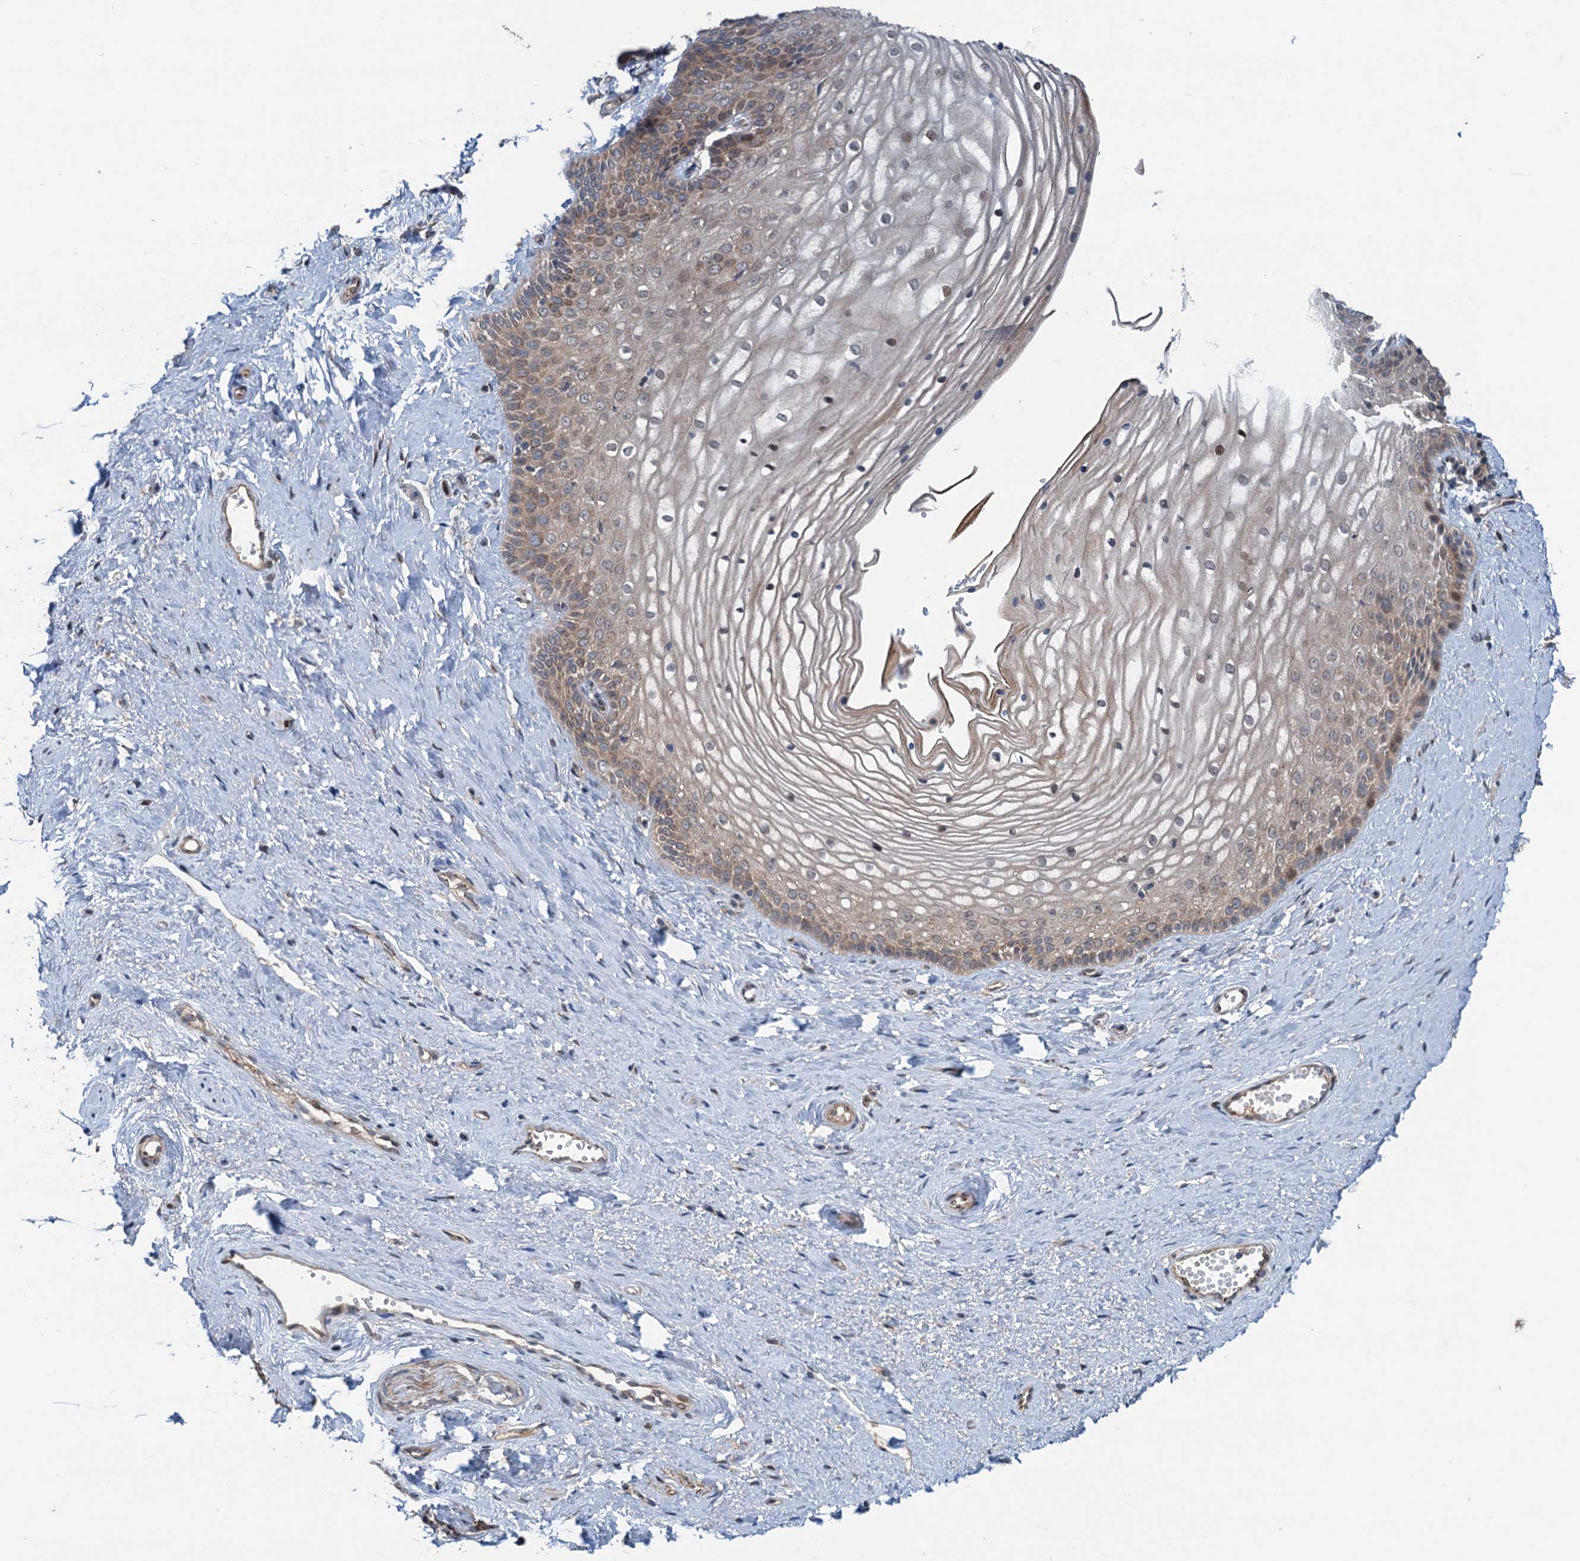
{"staining": {"intensity": "moderate", "quantity": "25%-75%", "location": "cytoplasmic/membranous,nuclear"}, "tissue": "vagina", "cell_type": "Squamous epithelial cells", "image_type": "normal", "snomed": [{"axis": "morphology", "description": "Normal tissue, NOS"}, {"axis": "topography", "description": "Vagina"}, {"axis": "topography", "description": "Cervix"}], "caption": "Protein staining exhibits moderate cytoplasmic/membranous,nuclear positivity in about 25%-75% of squamous epithelial cells in normal vagina.", "gene": "DYNC2I2", "patient": {"sex": "female", "age": 40}}